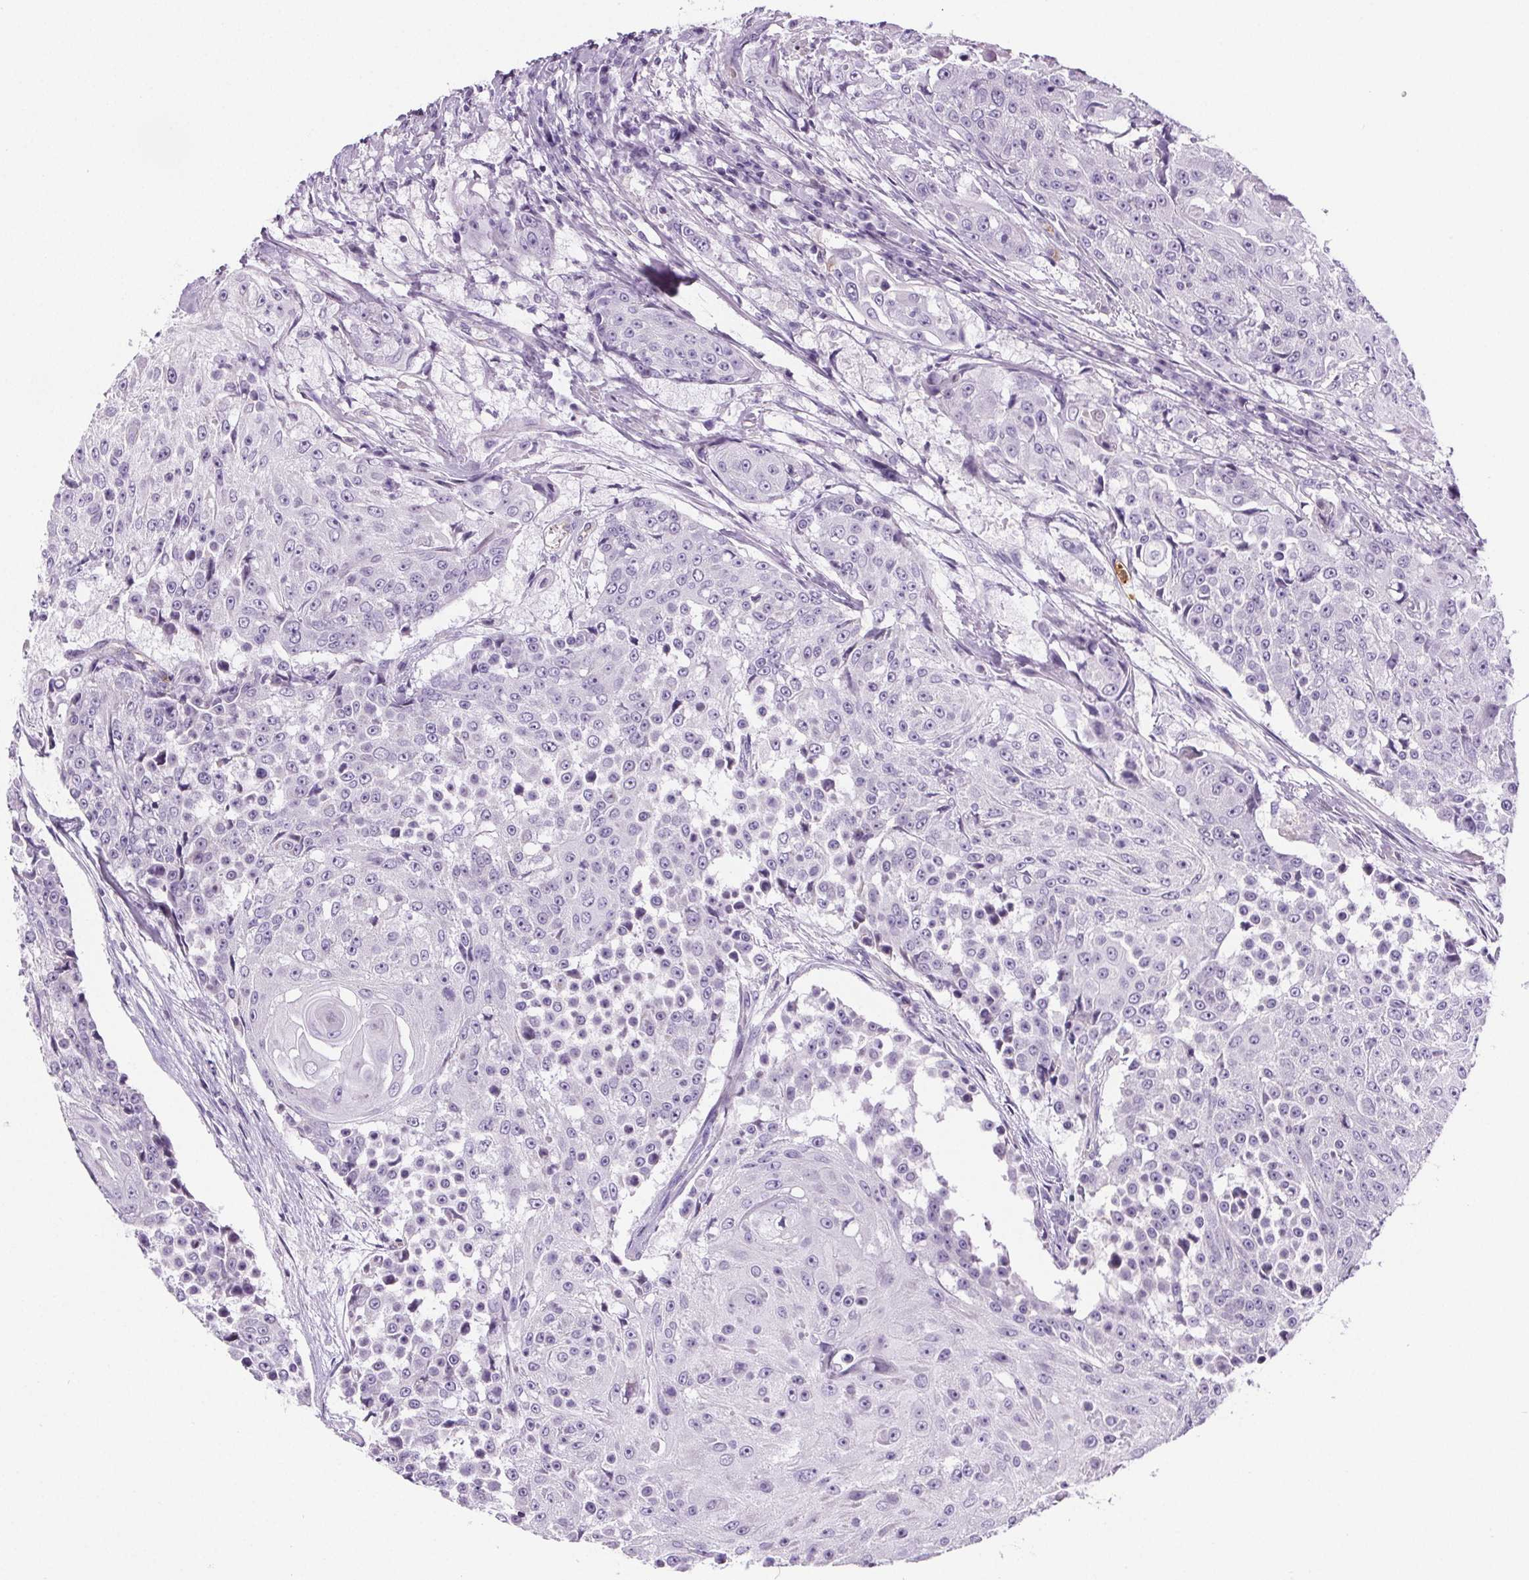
{"staining": {"intensity": "negative", "quantity": "none", "location": "none"}, "tissue": "urothelial cancer", "cell_type": "Tumor cells", "image_type": "cancer", "snomed": [{"axis": "morphology", "description": "Urothelial carcinoma, High grade"}, {"axis": "topography", "description": "Urinary bladder"}], "caption": "Immunohistochemistry micrograph of human high-grade urothelial carcinoma stained for a protein (brown), which shows no staining in tumor cells.", "gene": "CD5L", "patient": {"sex": "female", "age": 63}}